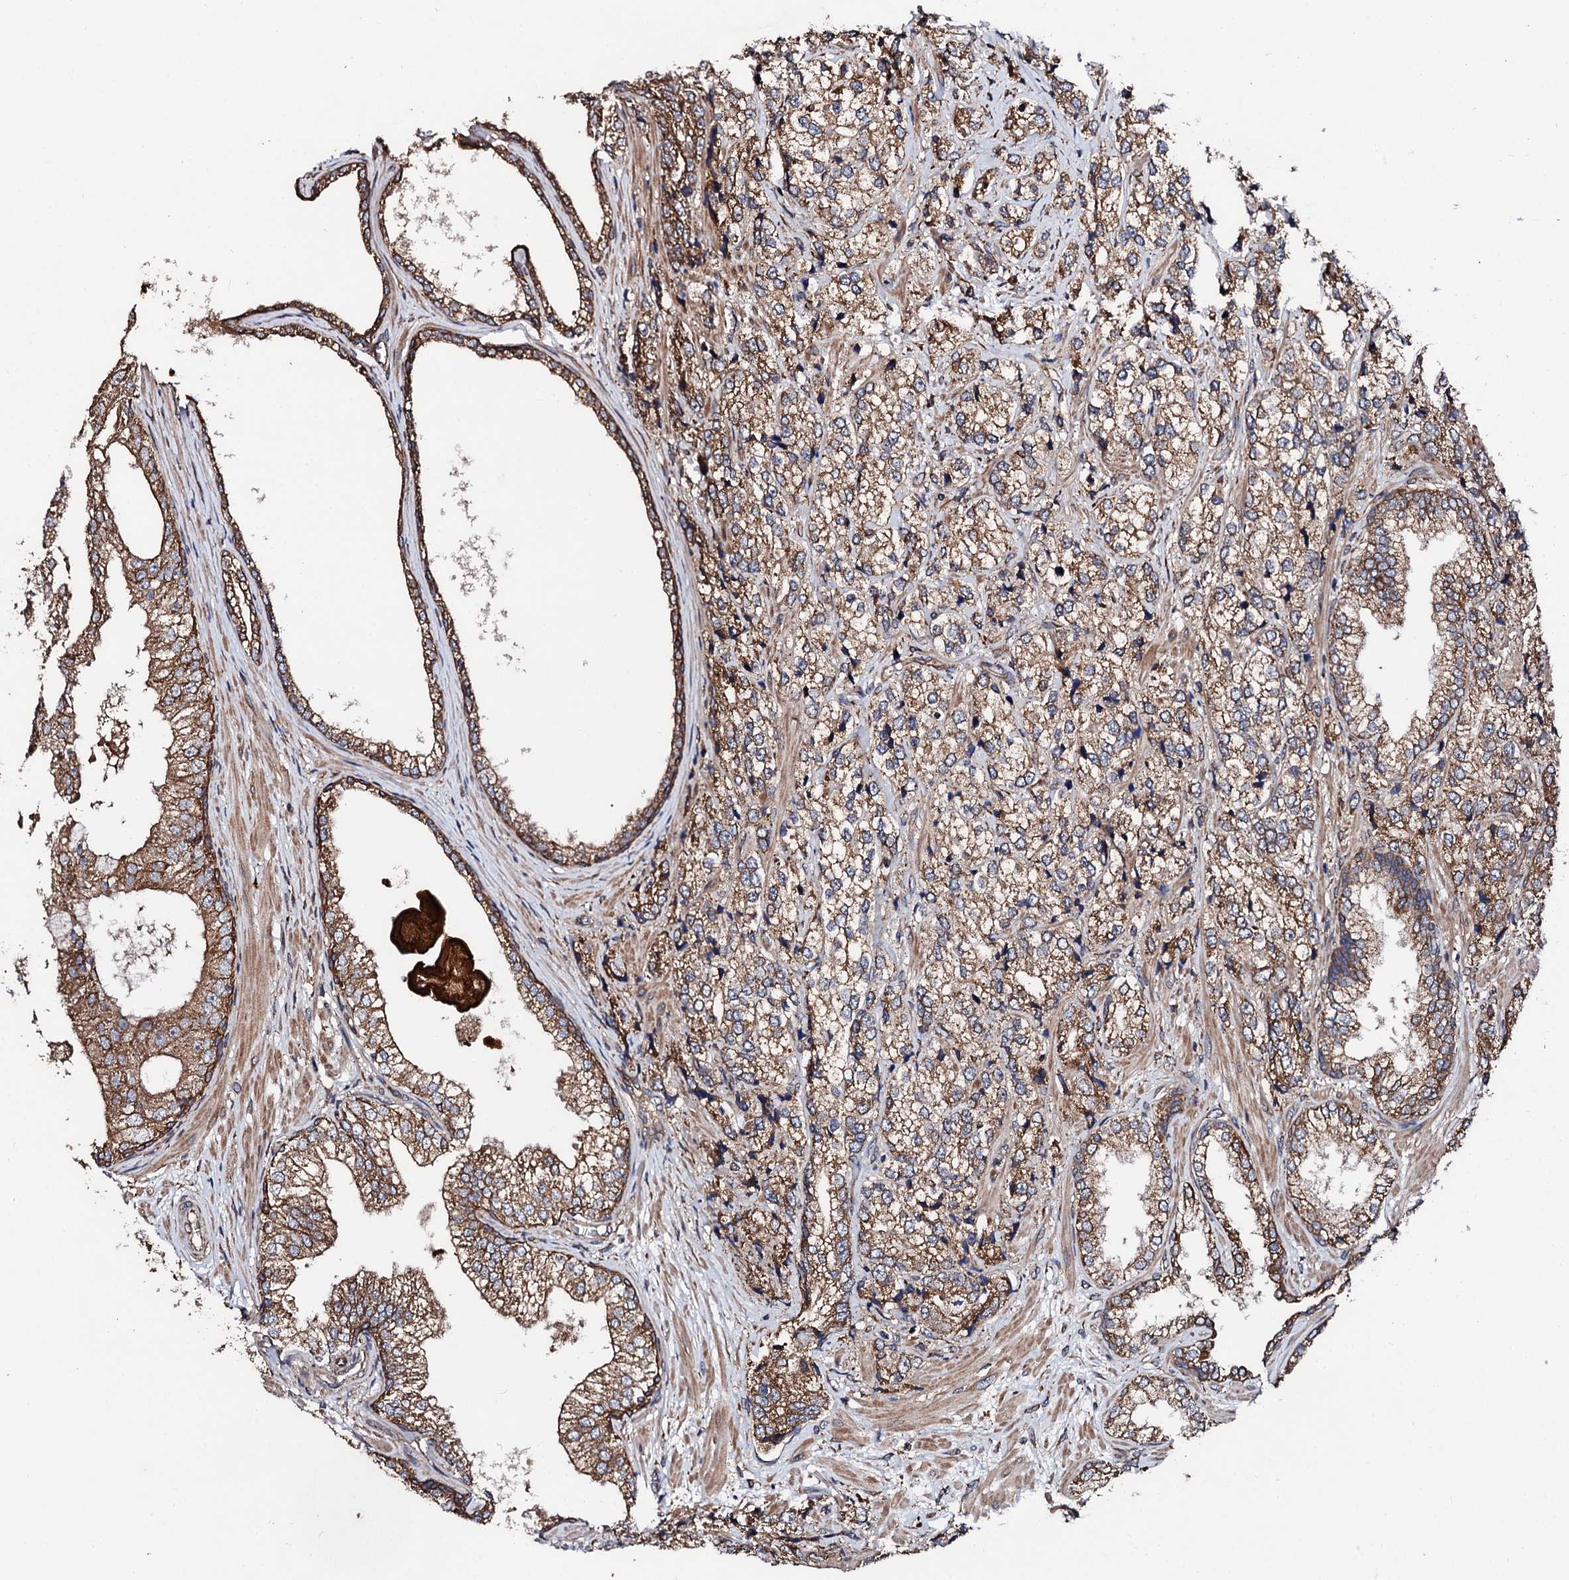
{"staining": {"intensity": "strong", "quantity": ">75%", "location": "cytoplasmic/membranous"}, "tissue": "prostate cancer", "cell_type": "Tumor cells", "image_type": "cancer", "snomed": [{"axis": "morphology", "description": "Adenocarcinoma, High grade"}, {"axis": "topography", "description": "Prostate"}], "caption": "Prostate cancer stained with a protein marker exhibits strong staining in tumor cells.", "gene": "CKAP5", "patient": {"sex": "male", "age": 69}}